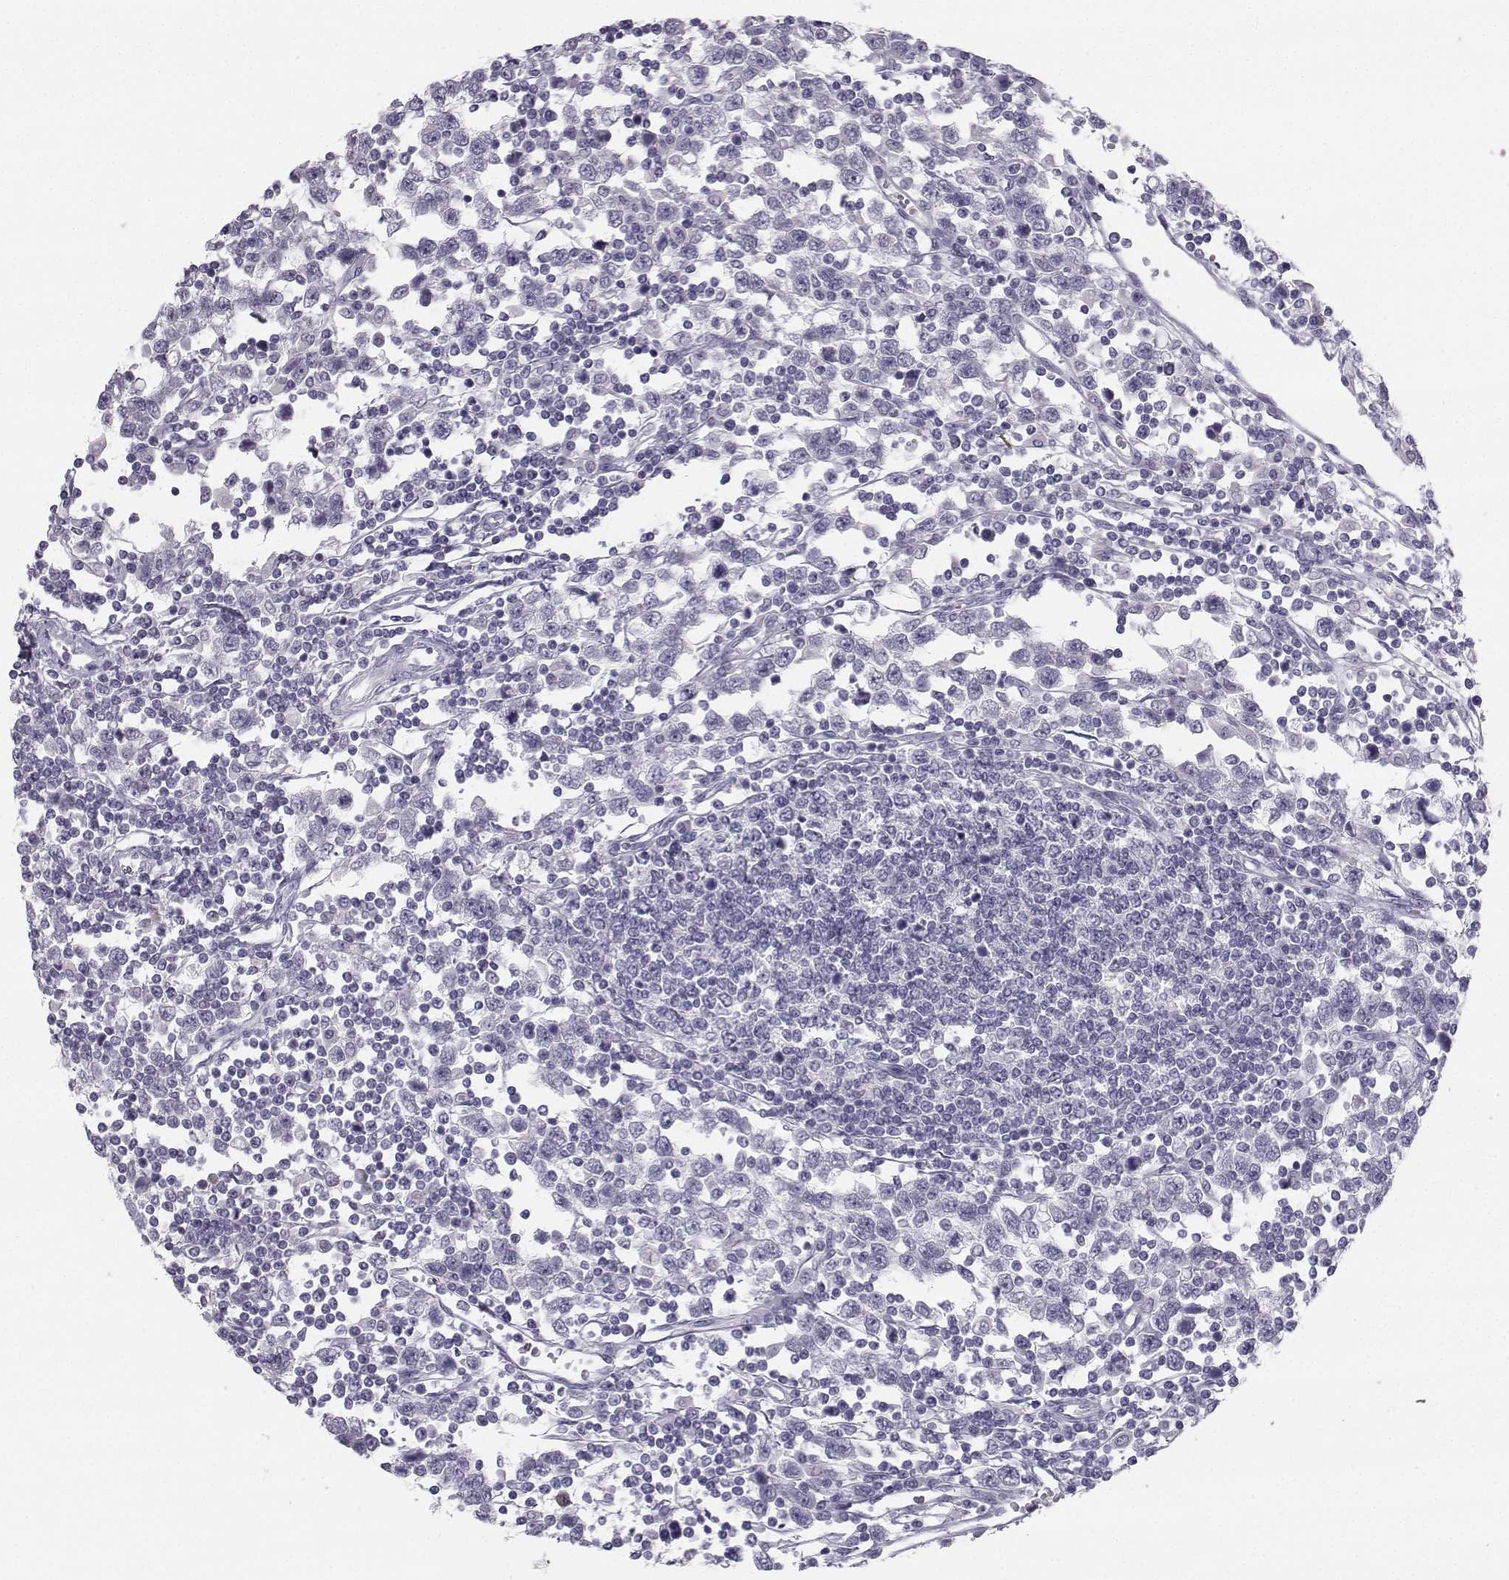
{"staining": {"intensity": "negative", "quantity": "none", "location": "none"}, "tissue": "testis cancer", "cell_type": "Tumor cells", "image_type": "cancer", "snomed": [{"axis": "morphology", "description": "Seminoma, NOS"}, {"axis": "topography", "description": "Testis"}], "caption": "DAB immunohistochemical staining of testis cancer (seminoma) reveals no significant positivity in tumor cells.", "gene": "SYCE1", "patient": {"sex": "male", "age": 34}}